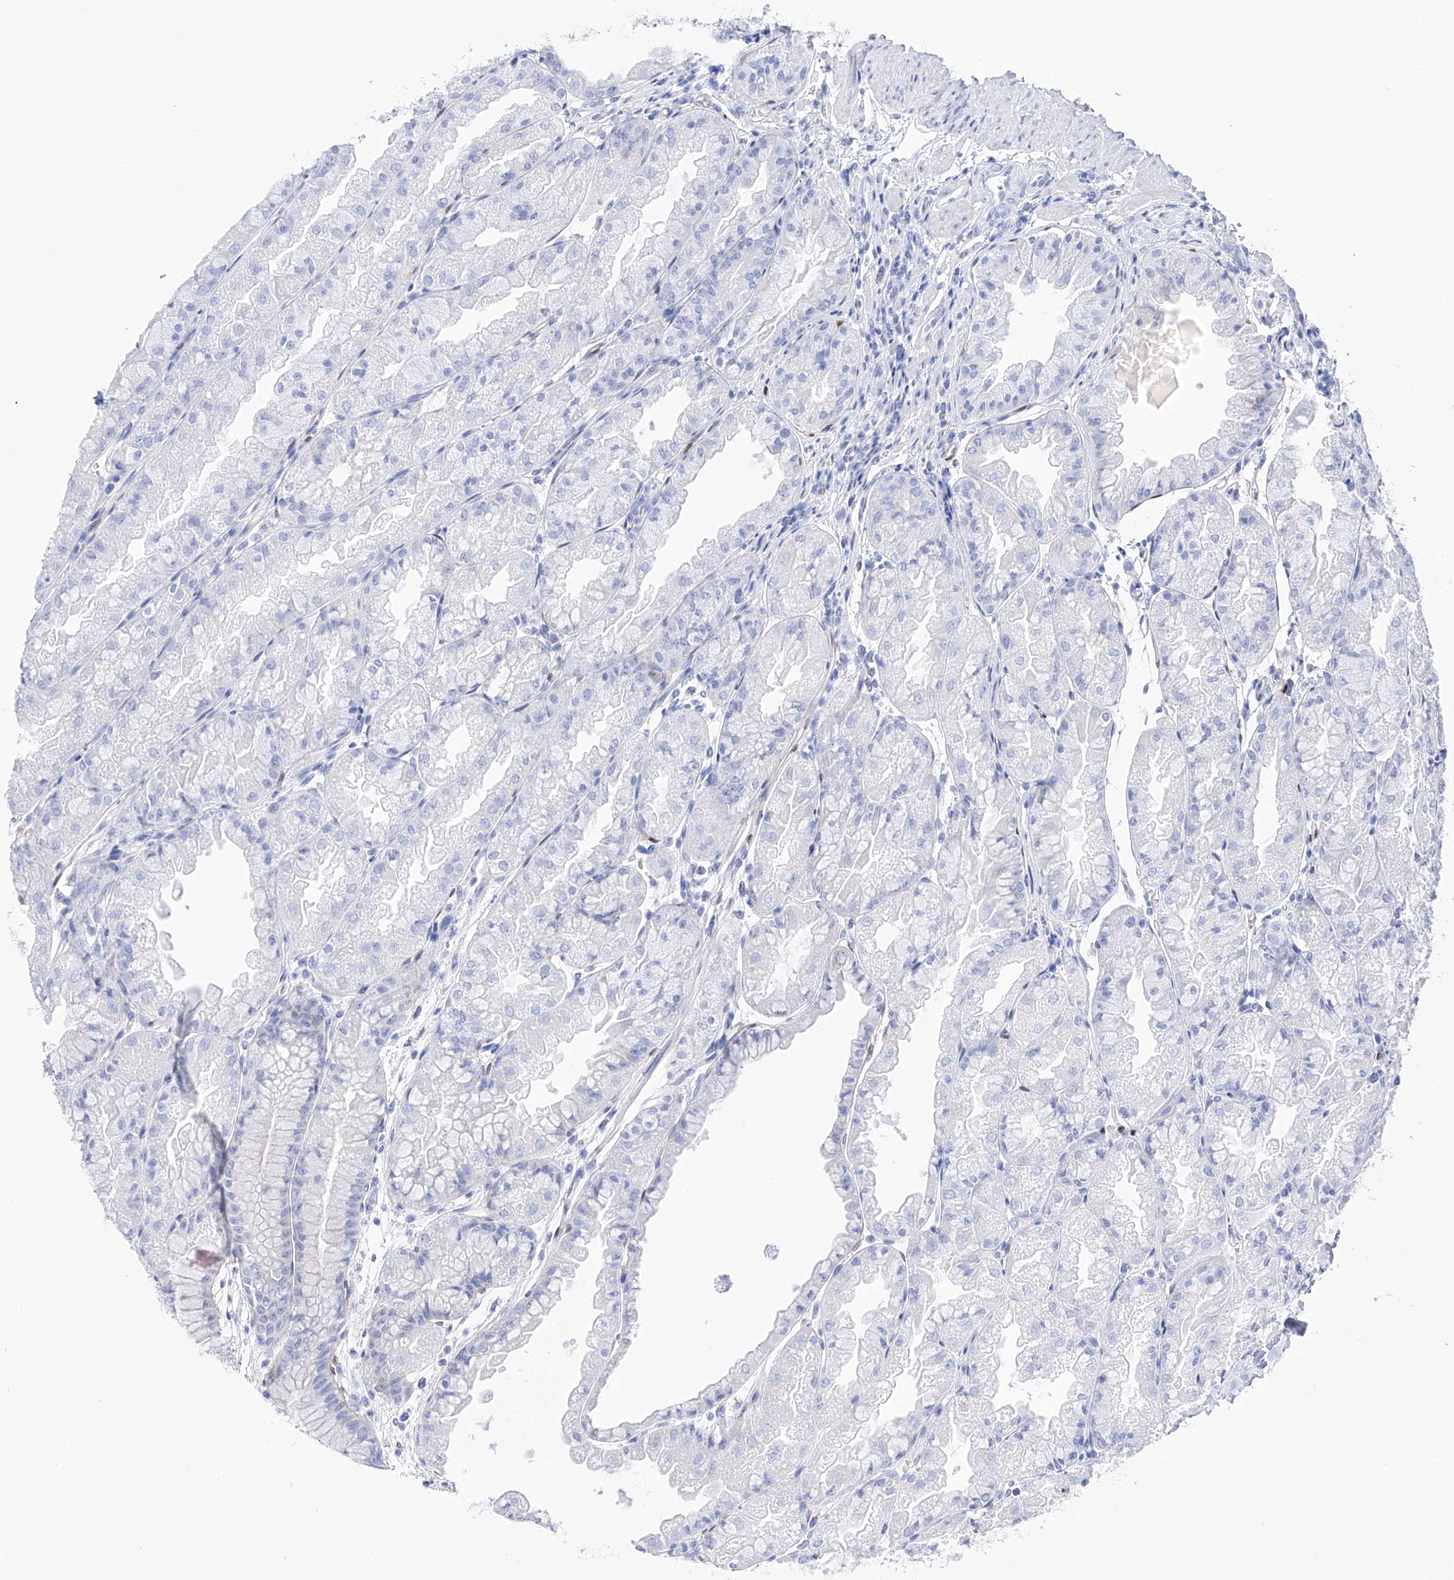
{"staining": {"intensity": "weak", "quantity": "<25%", "location": "cytoplasmic/membranous"}, "tissue": "stomach", "cell_type": "Glandular cells", "image_type": "normal", "snomed": [{"axis": "morphology", "description": "Normal tissue, NOS"}, {"axis": "topography", "description": "Stomach, upper"}], "caption": "This photomicrograph is of normal stomach stained with immunohistochemistry to label a protein in brown with the nuclei are counter-stained blue. There is no positivity in glandular cells. Brightfield microscopy of immunohistochemistry (IHC) stained with DAB (brown) and hematoxylin (blue), captured at high magnification.", "gene": "TRPC7", "patient": {"sex": "male", "age": 47}}